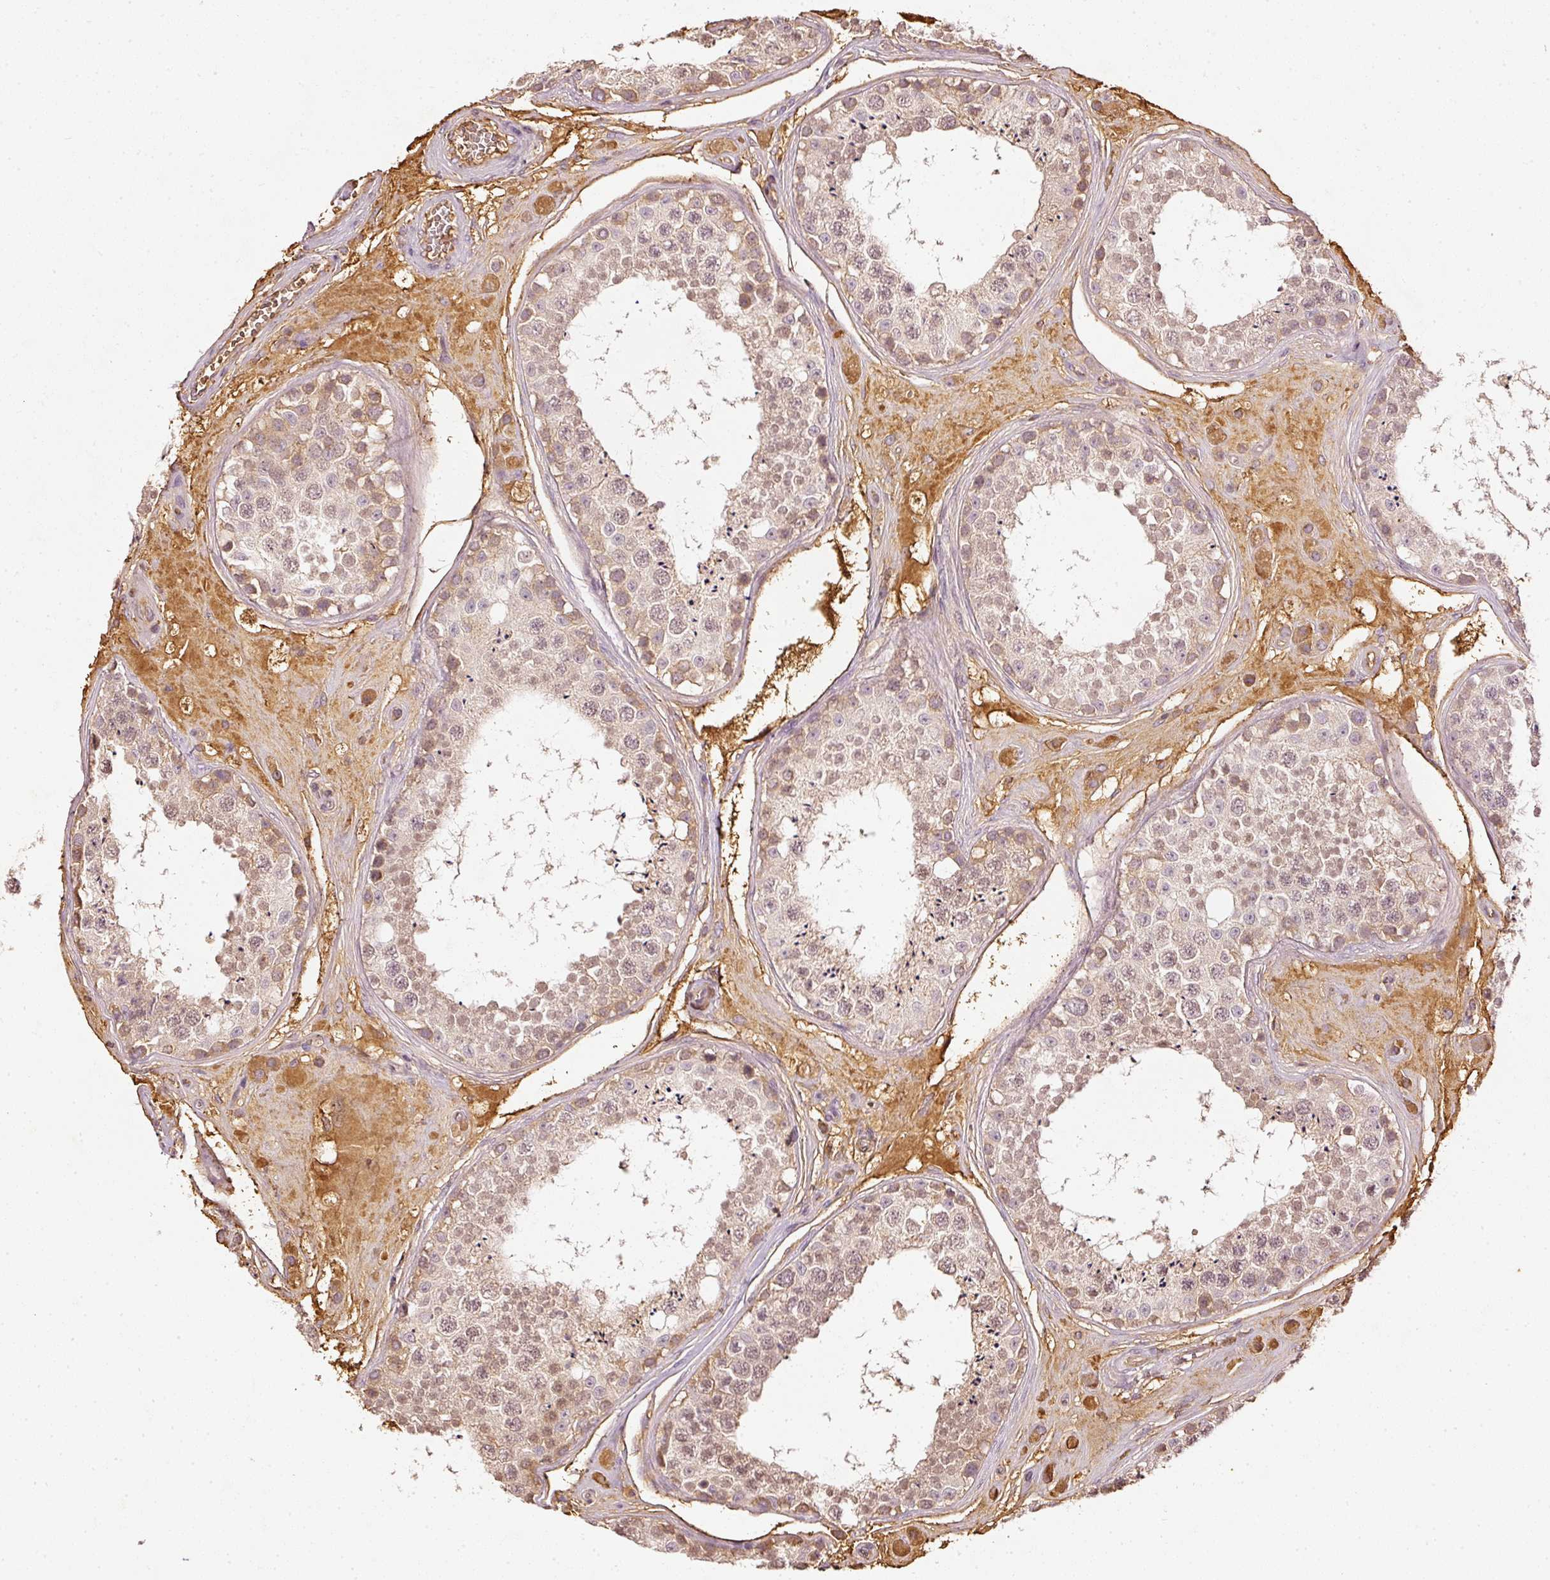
{"staining": {"intensity": "weak", "quantity": "25%-75%", "location": "cytoplasmic/membranous,nuclear"}, "tissue": "testis", "cell_type": "Cells in seminiferous ducts", "image_type": "normal", "snomed": [{"axis": "morphology", "description": "Normal tissue, NOS"}, {"axis": "topography", "description": "Testis"}], "caption": "Protein staining by immunohistochemistry shows weak cytoplasmic/membranous,nuclear staining in approximately 25%-75% of cells in seminiferous ducts in normal testis.", "gene": "EVL", "patient": {"sex": "male", "age": 25}}